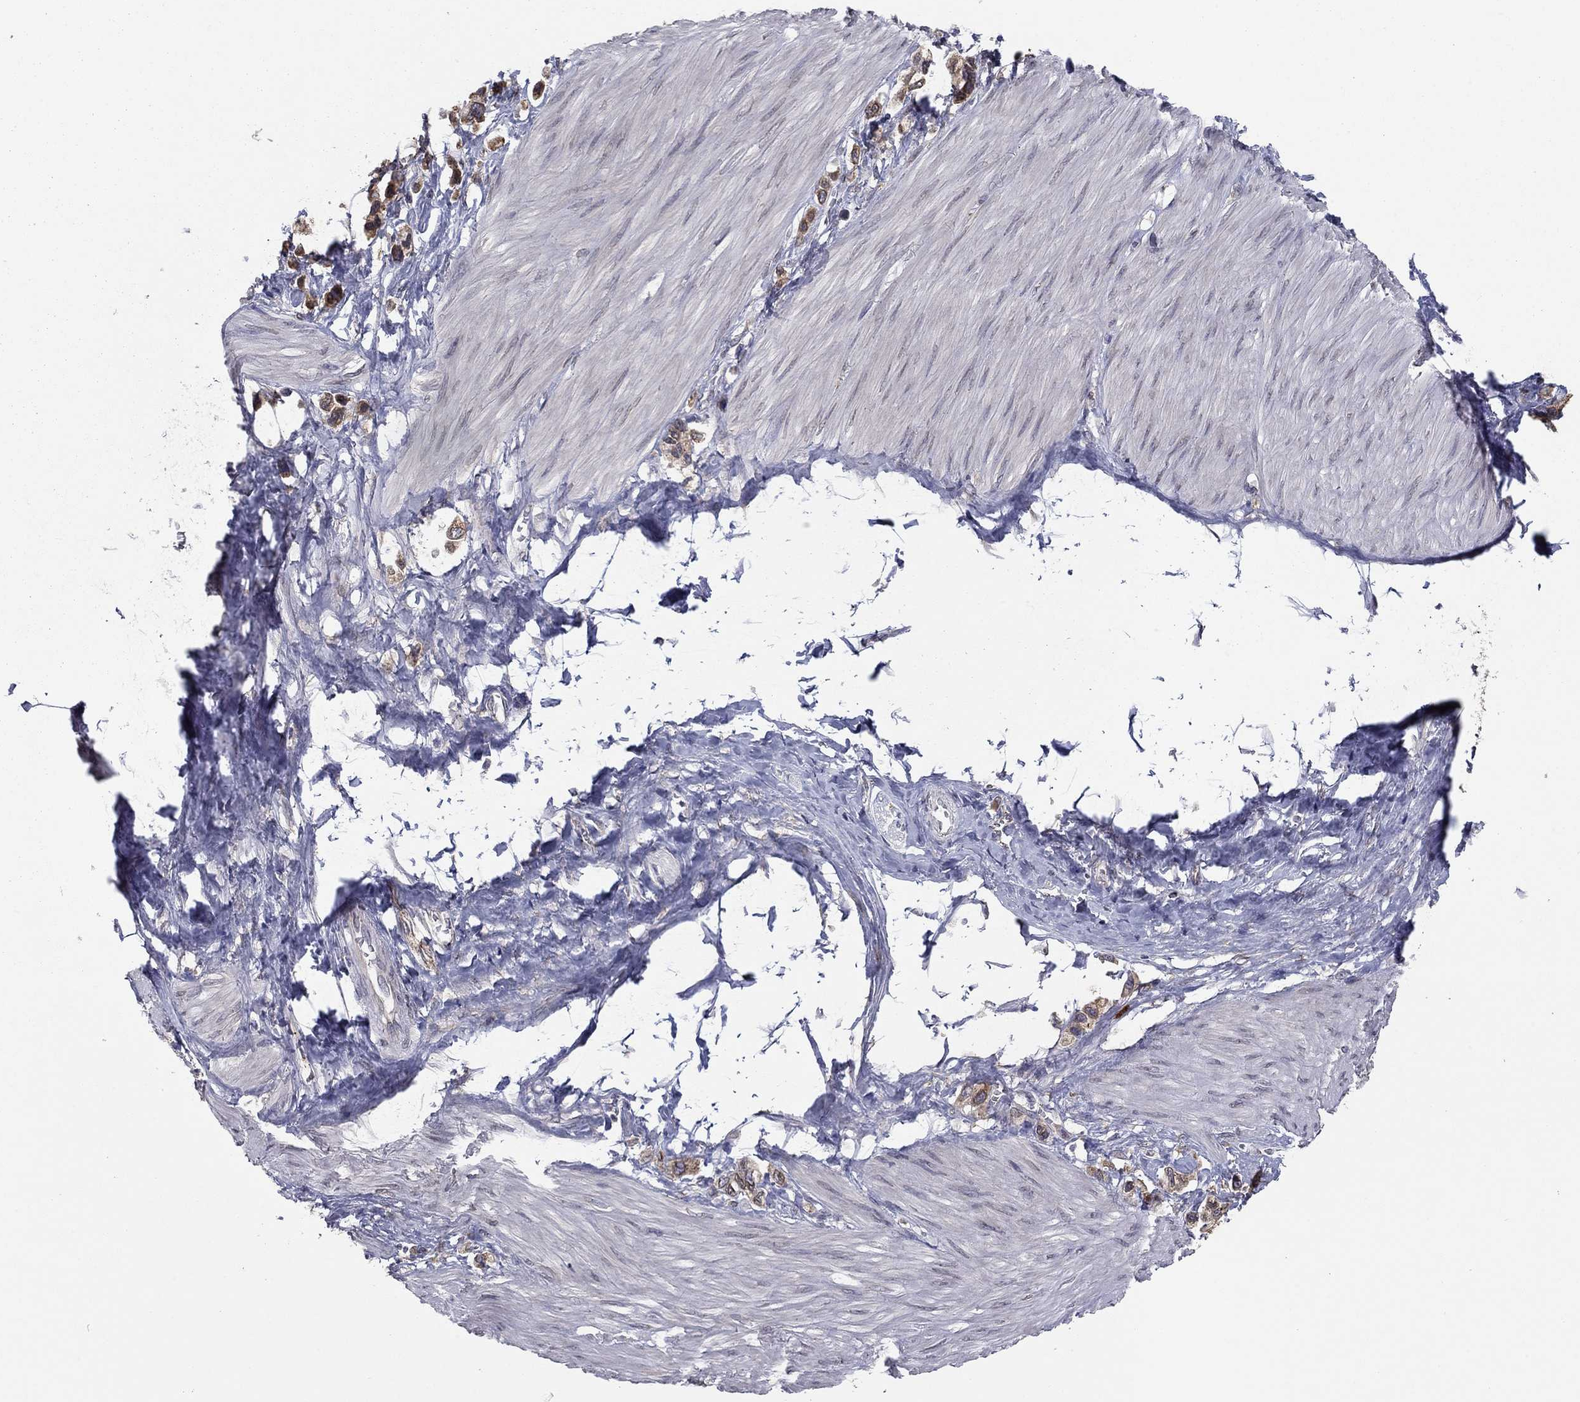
{"staining": {"intensity": "moderate", "quantity": ">75%", "location": "cytoplasmic/membranous"}, "tissue": "stomach cancer", "cell_type": "Tumor cells", "image_type": "cancer", "snomed": [{"axis": "morphology", "description": "Normal tissue, NOS"}, {"axis": "morphology", "description": "Adenocarcinoma, NOS"}, {"axis": "morphology", "description": "Adenocarcinoma, High grade"}, {"axis": "topography", "description": "Stomach, upper"}, {"axis": "topography", "description": "Stomach"}], "caption": "About >75% of tumor cells in human stomach cancer (adenocarcinoma) demonstrate moderate cytoplasmic/membranous protein positivity as visualized by brown immunohistochemical staining.", "gene": "YIF1A", "patient": {"sex": "female", "age": 65}}